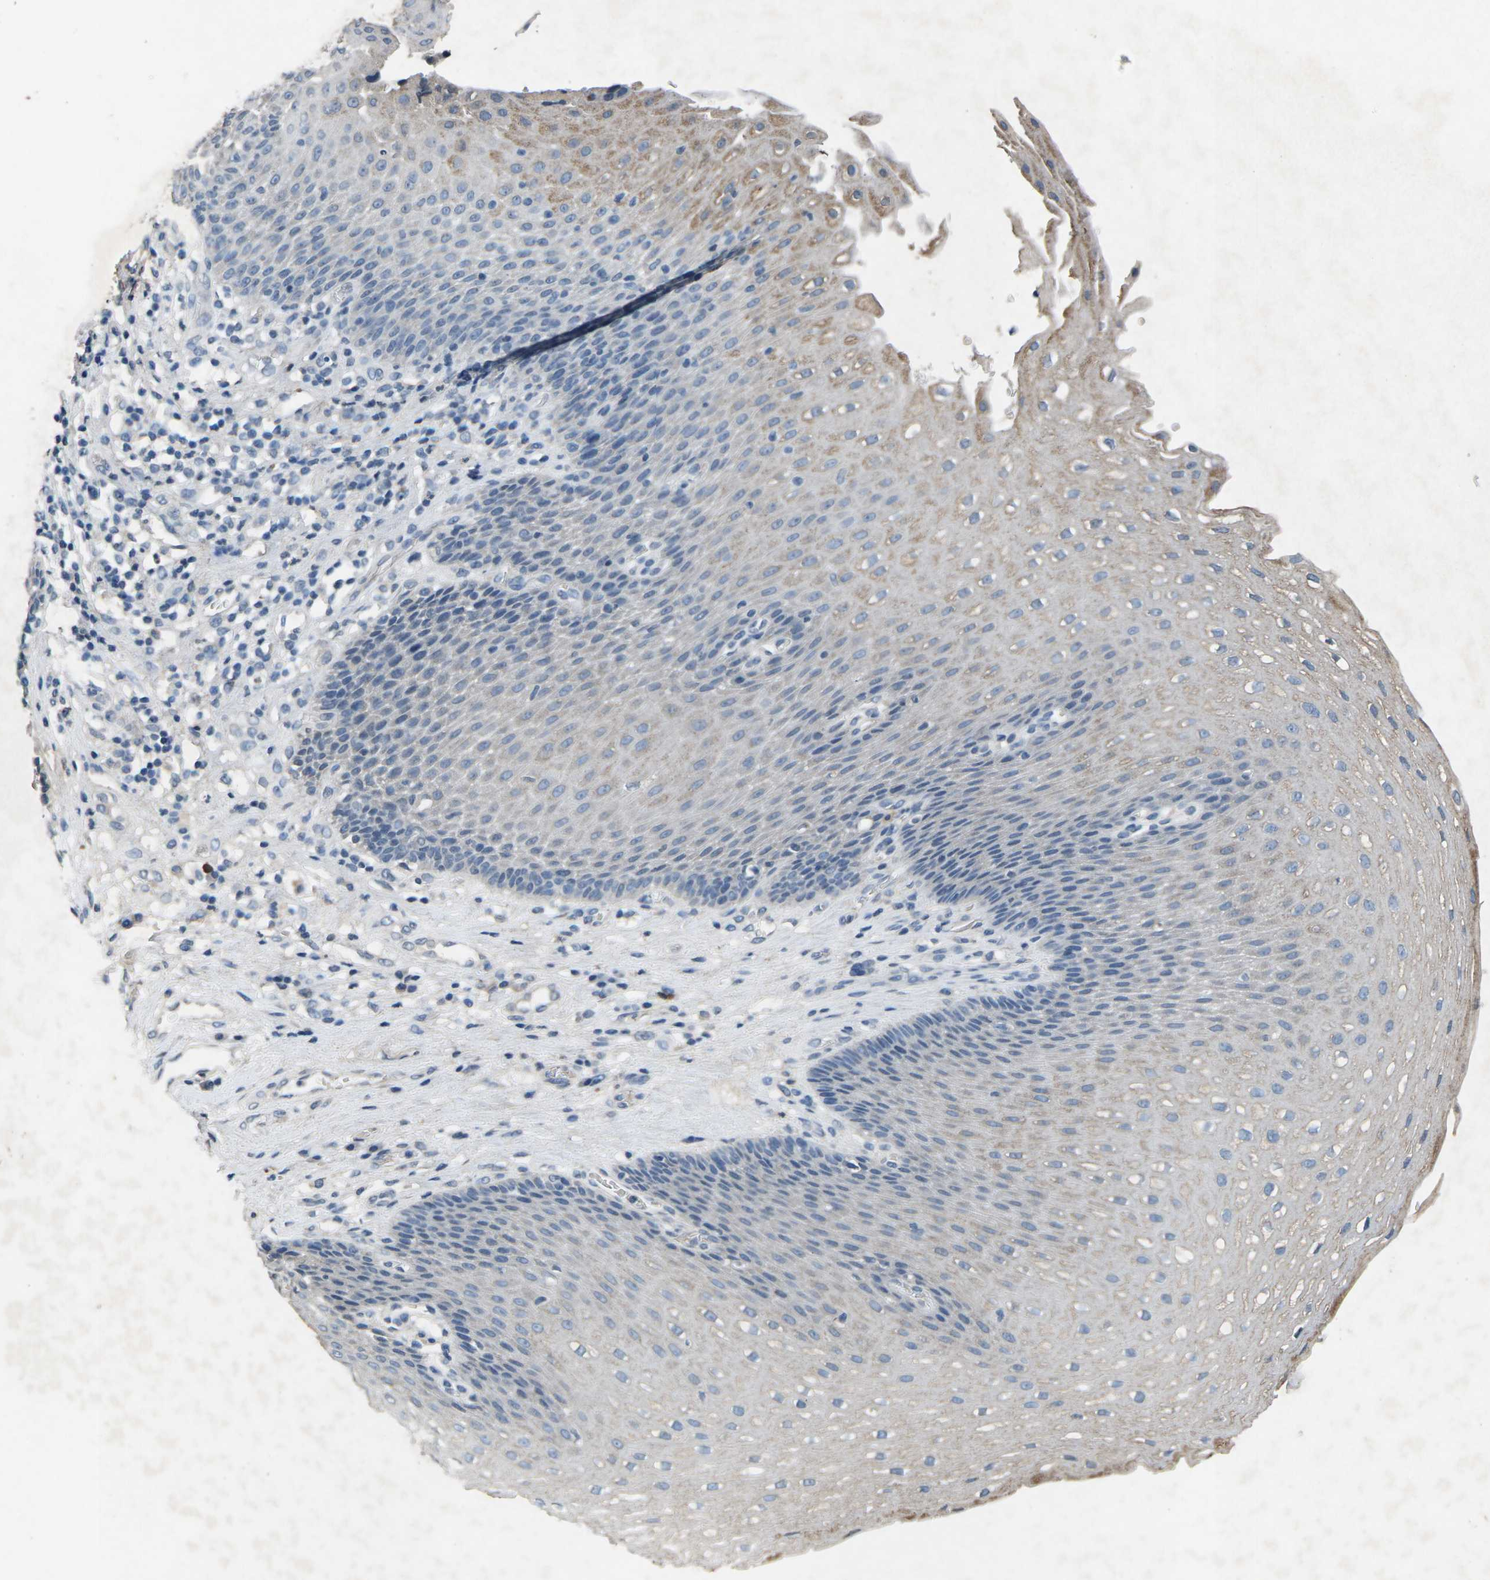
{"staining": {"intensity": "weak", "quantity": "25%-75%", "location": "cytoplasmic/membranous"}, "tissue": "esophagus", "cell_type": "Squamous epithelial cells", "image_type": "normal", "snomed": [{"axis": "morphology", "description": "Normal tissue, NOS"}, {"axis": "topography", "description": "Esophagus"}], "caption": "Esophagus stained with a brown dye shows weak cytoplasmic/membranous positive staining in approximately 25%-75% of squamous epithelial cells.", "gene": "PLG", "patient": {"sex": "male", "age": 48}}